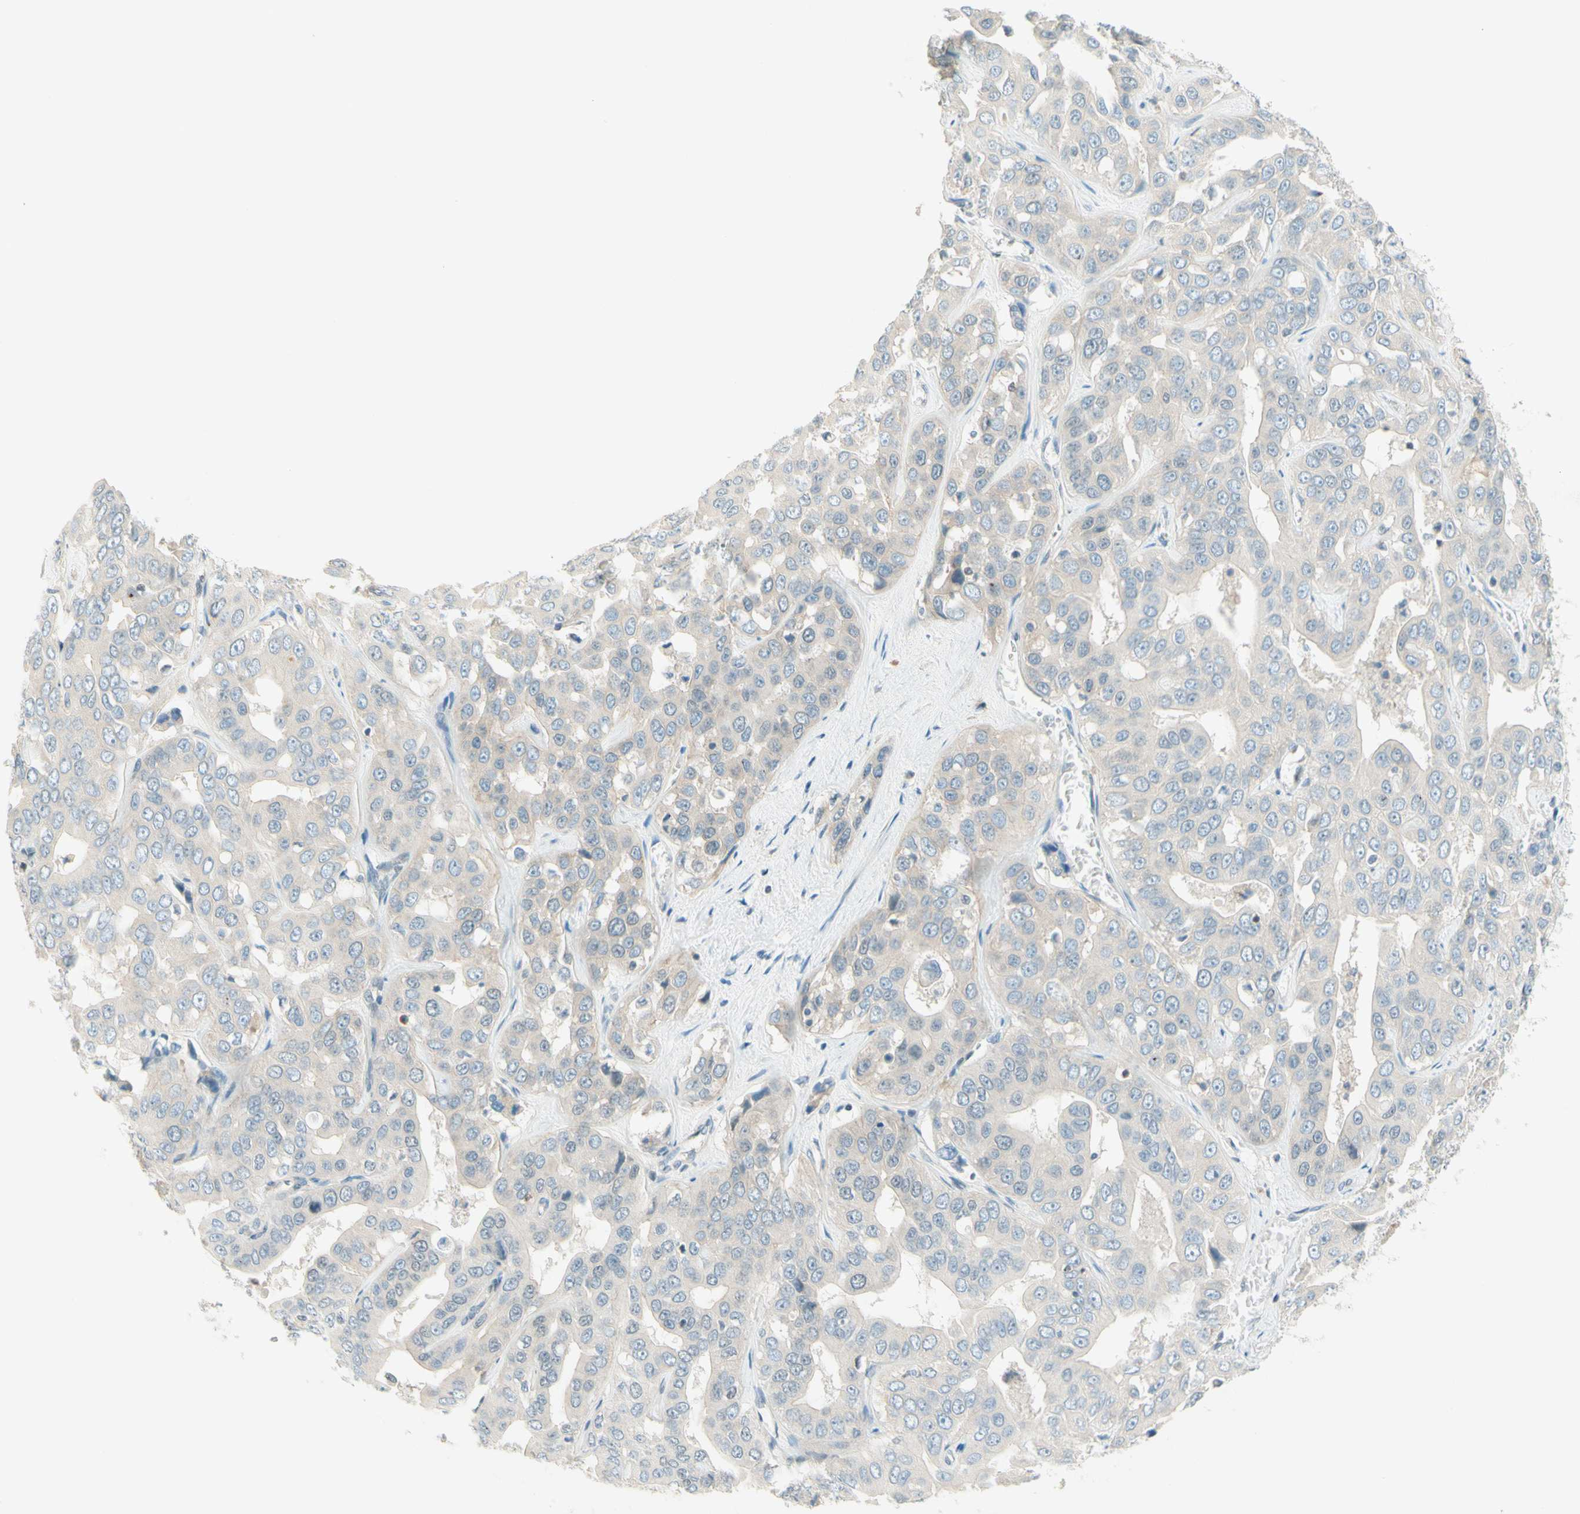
{"staining": {"intensity": "negative", "quantity": "none", "location": "none"}, "tissue": "liver cancer", "cell_type": "Tumor cells", "image_type": "cancer", "snomed": [{"axis": "morphology", "description": "Cholangiocarcinoma"}, {"axis": "topography", "description": "Liver"}], "caption": "The immunohistochemistry (IHC) histopathology image has no significant expression in tumor cells of liver cancer (cholangiocarcinoma) tissue.", "gene": "JPH1", "patient": {"sex": "female", "age": 52}}